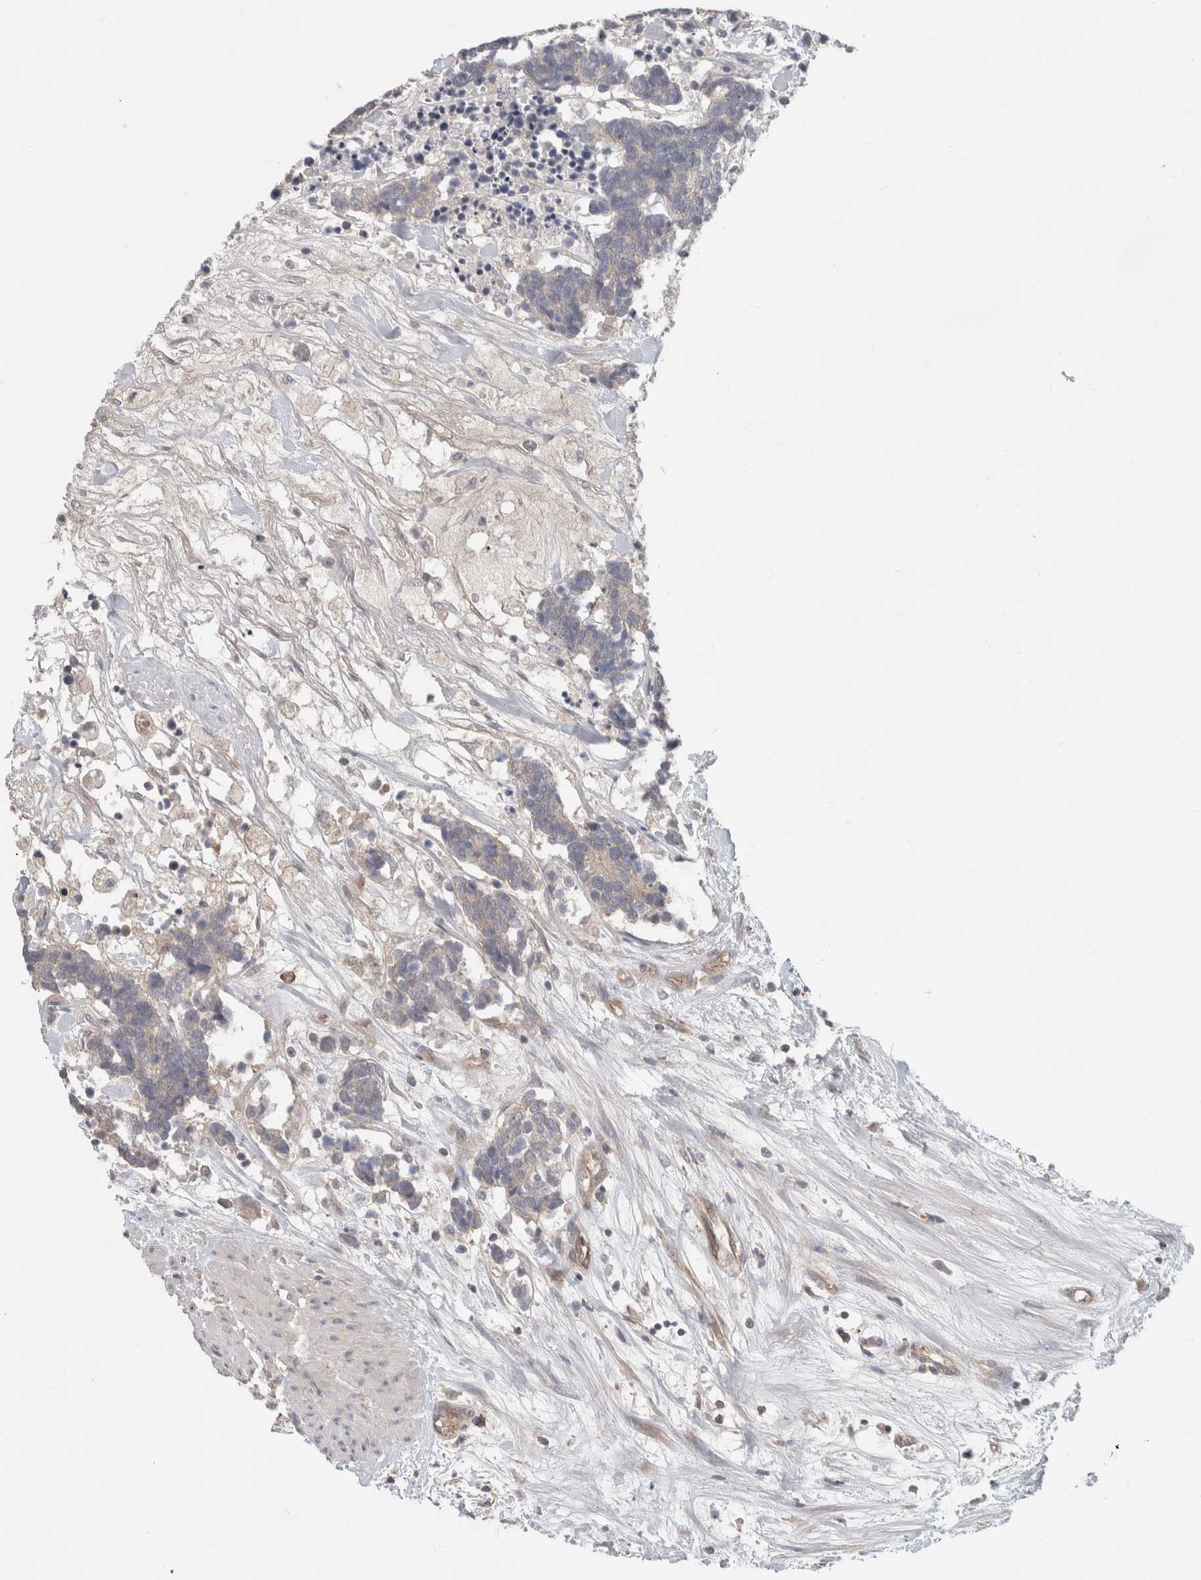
{"staining": {"intensity": "negative", "quantity": "none", "location": "none"}, "tissue": "carcinoid", "cell_type": "Tumor cells", "image_type": "cancer", "snomed": [{"axis": "morphology", "description": "Carcinoma, NOS"}, {"axis": "morphology", "description": "Carcinoid, malignant, NOS"}, {"axis": "topography", "description": "Urinary bladder"}], "caption": "High magnification brightfield microscopy of carcinoma stained with DAB (brown) and counterstained with hematoxylin (blue): tumor cells show no significant positivity. (DAB (3,3'-diaminobenzidine) immunohistochemistry (IHC) visualized using brightfield microscopy, high magnification).", "gene": "RASAL2", "patient": {"sex": "male", "age": 57}}